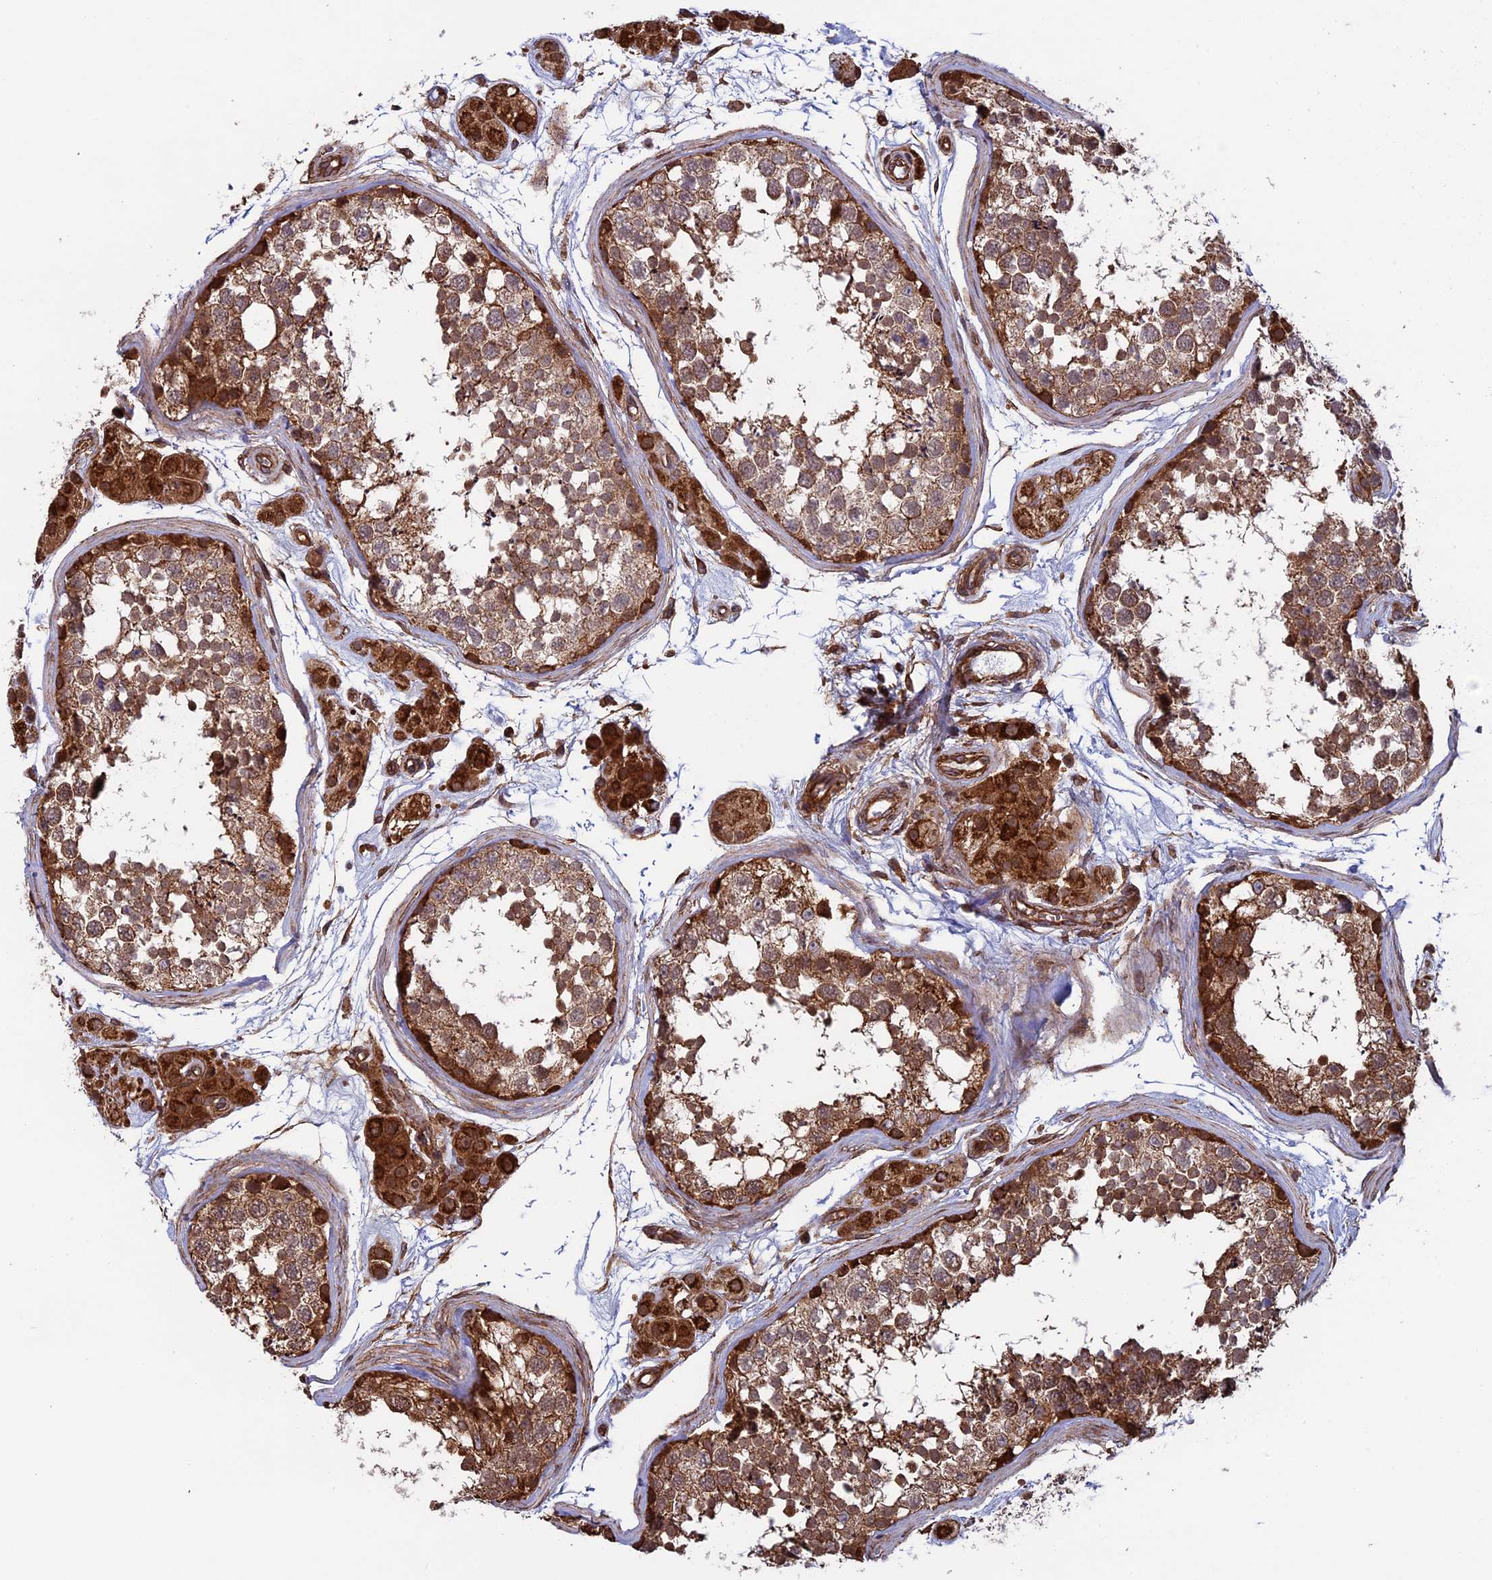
{"staining": {"intensity": "moderate", "quantity": ">75%", "location": "cytoplasmic/membranous"}, "tissue": "testis", "cell_type": "Cells in seminiferous ducts", "image_type": "normal", "snomed": [{"axis": "morphology", "description": "Normal tissue, NOS"}, {"axis": "topography", "description": "Testis"}], "caption": "Testis stained with immunohistochemistry (IHC) shows moderate cytoplasmic/membranous expression in about >75% of cells in seminiferous ducts. (DAB IHC with brightfield microscopy, high magnification).", "gene": "CCDC8", "patient": {"sex": "male", "age": 56}}